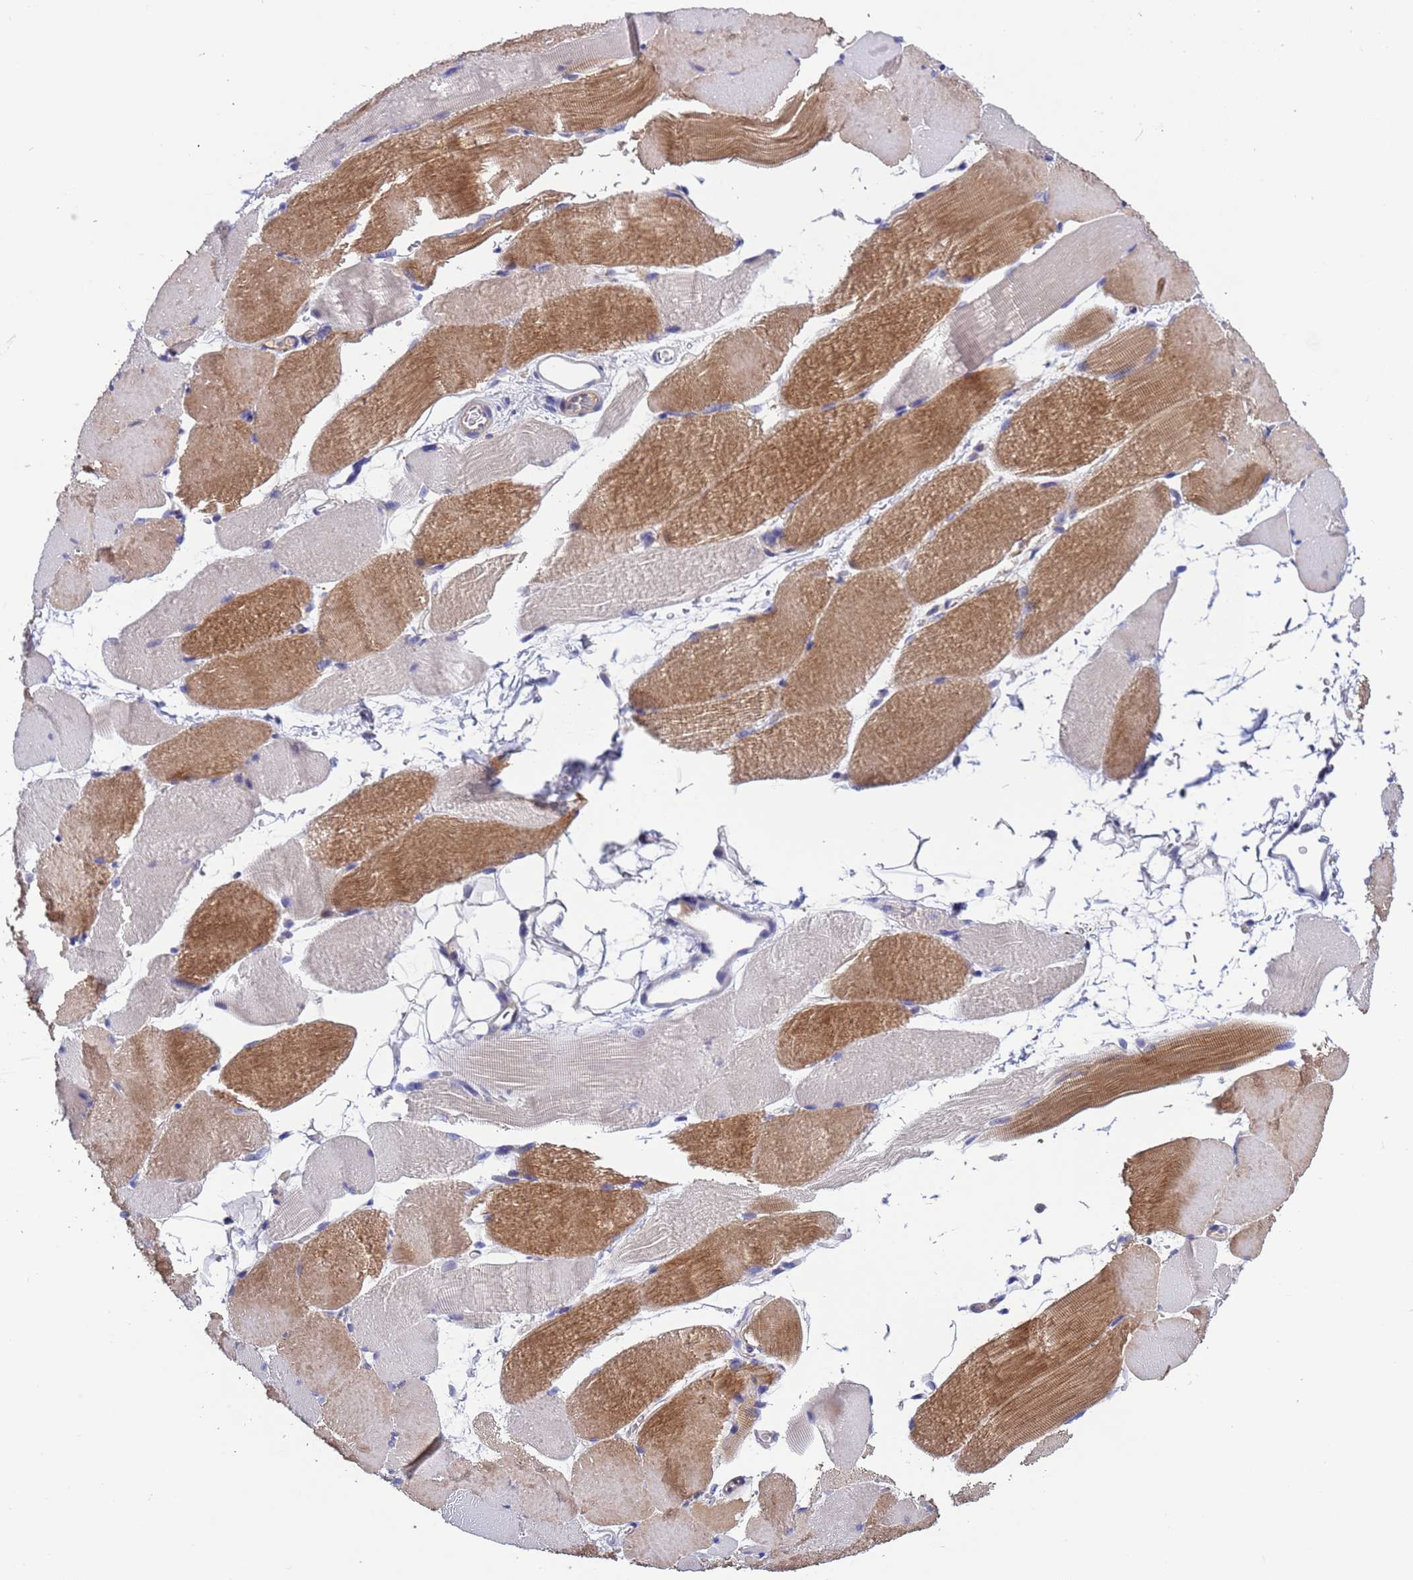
{"staining": {"intensity": "moderate", "quantity": "25%-75%", "location": "cytoplasmic/membranous"}, "tissue": "skeletal muscle", "cell_type": "Myocytes", "image_type": "normal", "snomed": [{"axis": "morphology", "description": "Normal tissue, NOS"}, {"axis": "topography", "description": "Skeletal muscle"}, {"axis": "topography", "description": "Parathyroid gland"}], "caption": "Immunohistochemistry (IHC) staining of benign skeletal muscle, which exhibits medium levels of moderate cytoplasmic/membranous positivity in approximately 25%-75% of myocytes indicating moderate cytoplasmic/membranous protein staining. The staining was performed using DAB (3,3'-diaminobenzidine) (brown) for protein detection and nuclei were counterstained in hematoxylin (blue).", "gene": "PARP16", "patient": {"sex": "female", "age": 37}}